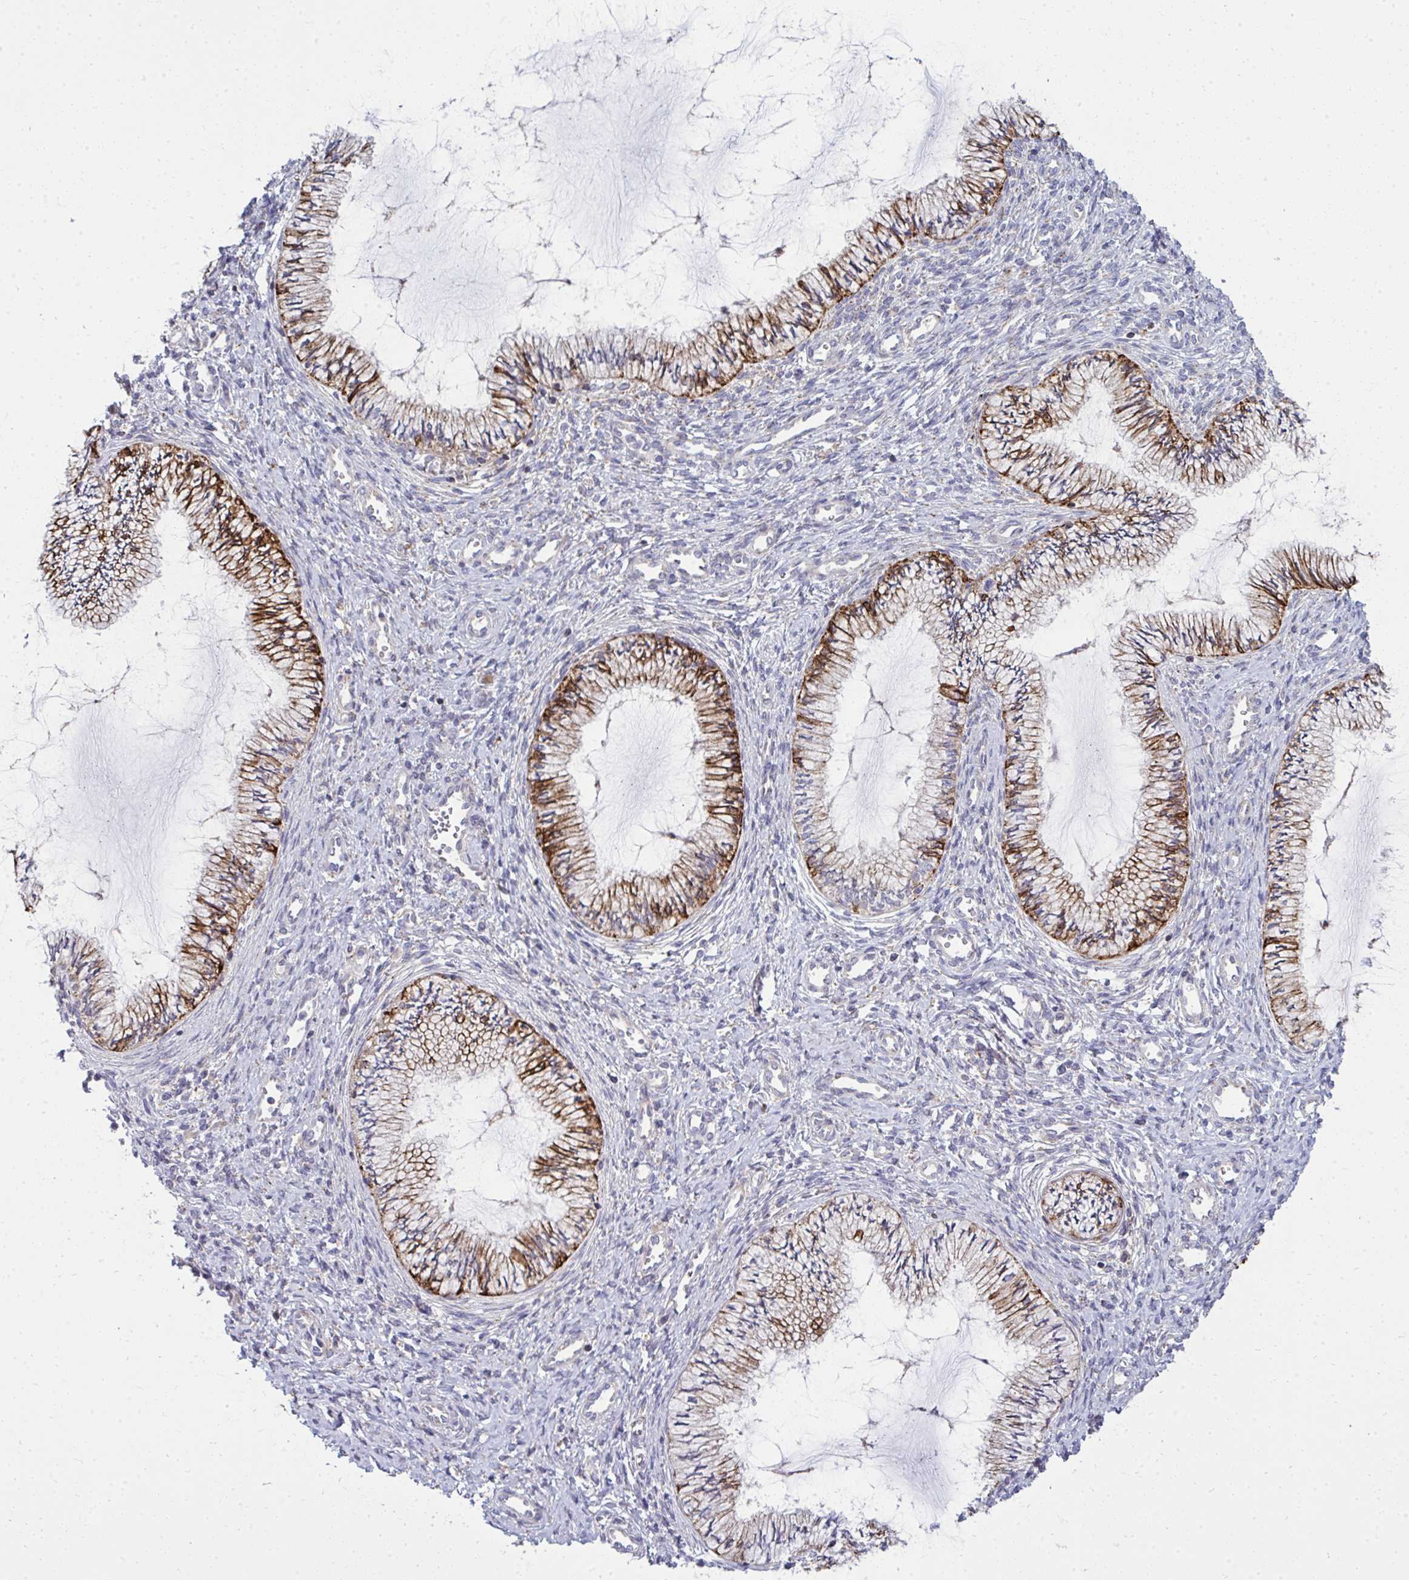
{"staining": {"intensity": "moderate", "quantity": ">75%", "location": "cytoplasmic/membranous"}, "tissue": "cervix", "cell_type": "Glandular cells", "image_type": "normal", "snomed": [{"axis": "morphology", "description": "Normal tissue, NOS"}, {"axis": "topography", "description": "Cervix"}], "caption": "DAB (3,3'-diaminobenzidine) immunohistochemical staining of benign cervix demonstrates moderate cytoplasmic/membranous protein positivity in approximately >75% of glandular cells. (IHC, brightfield microscopy, high magnification).", "gene": "GFPT2", "patient": {"sex": "female", "age": 24}}